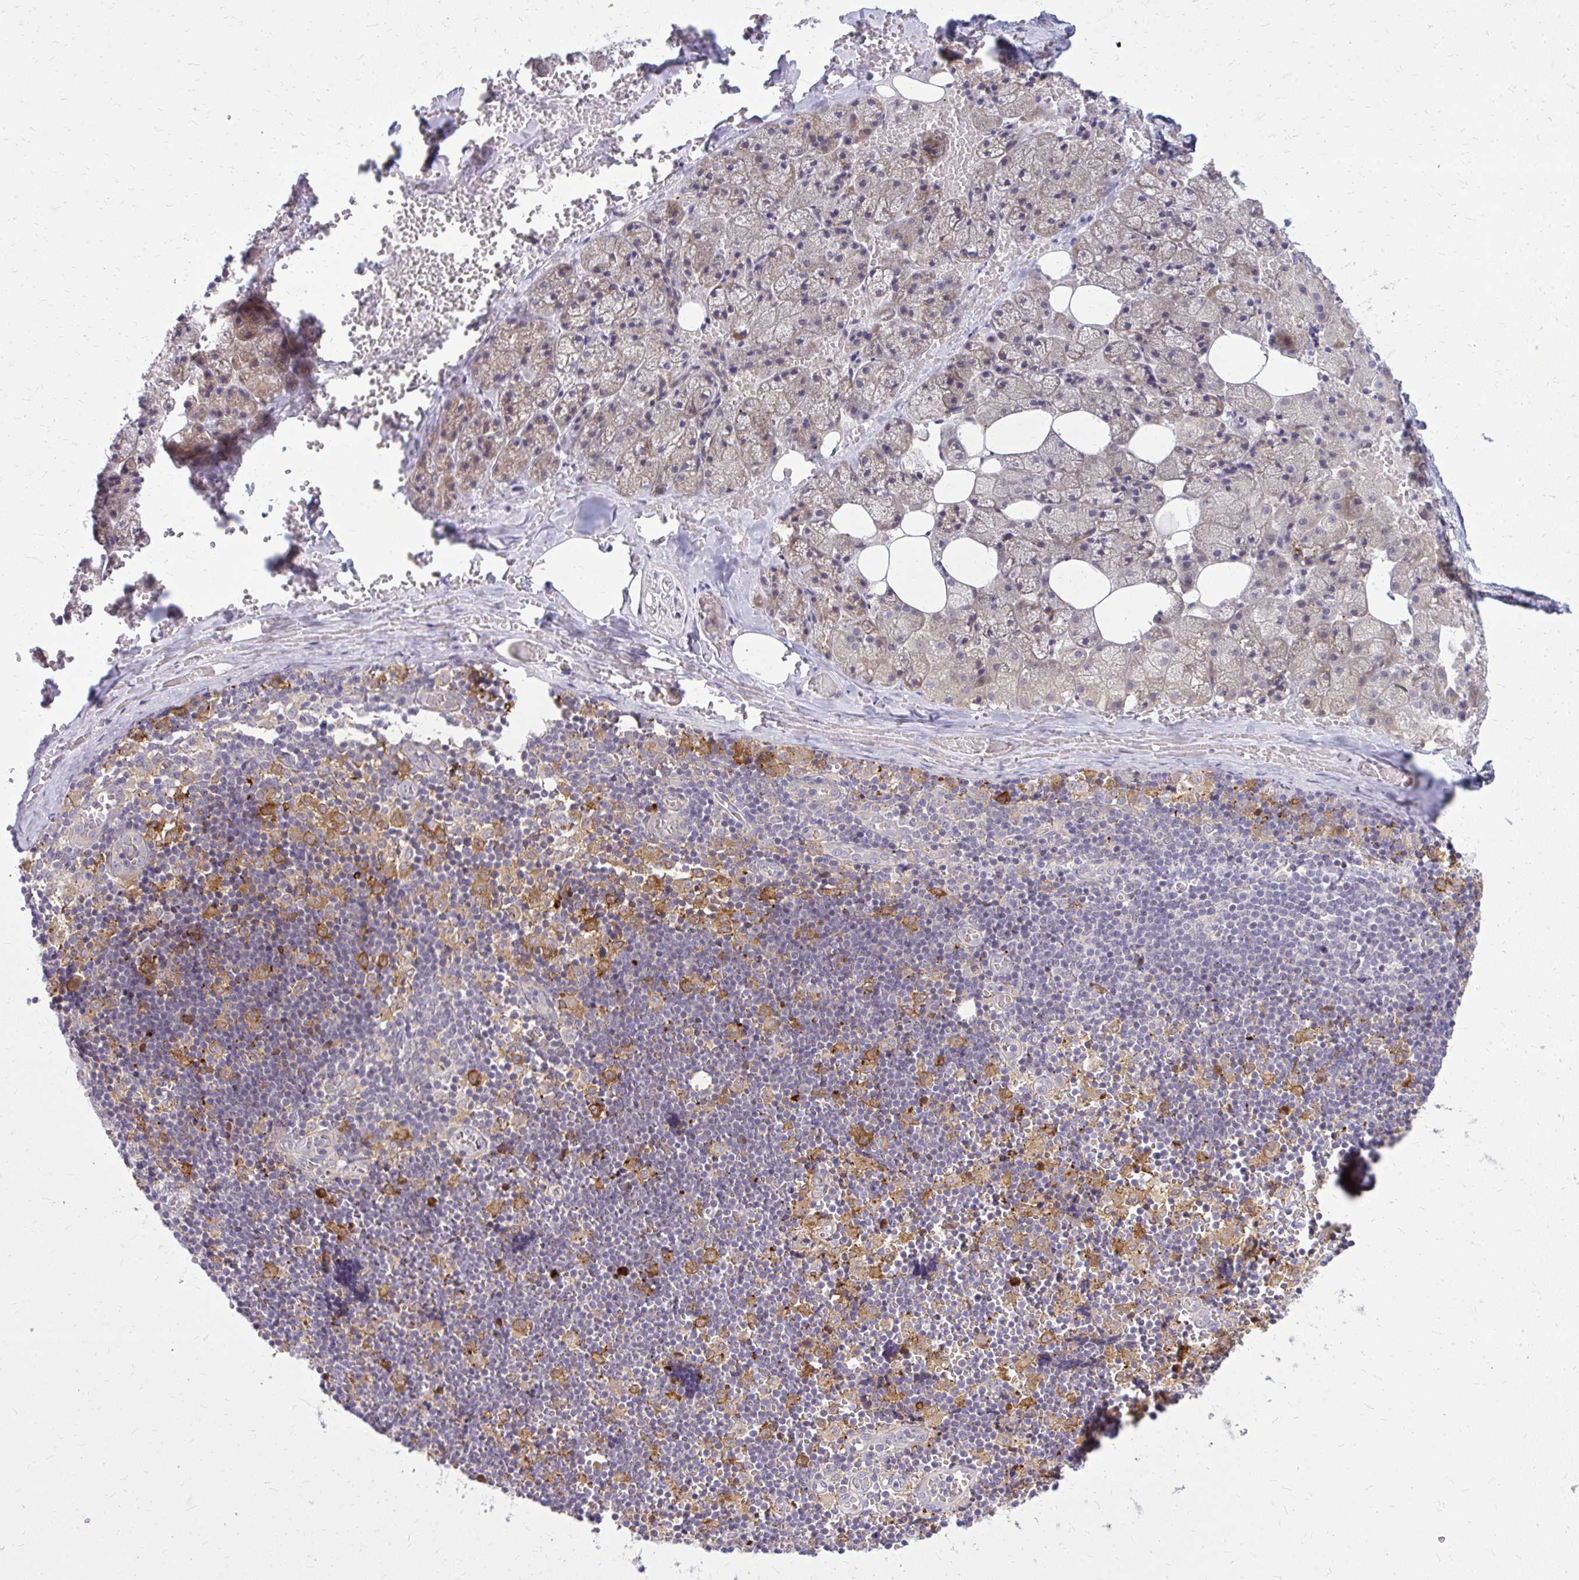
{"staining": {"intensity": "moderate", "quantity": "25%-75%", "location": "cytoplasmic/membranous"}, "tissue": "salivary gland", "cell_type": "Glandular cells", "image_type": "normal", "snomed": [{"axis": "morphology", "description": "Normal tissue, NOS"}, {"axis": "topography", "description": "Salivary gland"}, {"axis": "topography", "description": "Peripheral nerve tissue"}], "caption": "A high-resolution histopathology image shows immunohistochemistry (IHC) staining of unremarkable salivary gland, which displays moderate cytoplasmic/membranous staining in approximately 25%-75% of glandular cells. Immunohistochemistry (ihc) stains the protein in brown and the nuclei are stained blue.", "gene": "OXNAD1", "patient": {"sex": "male", "age": 38}}